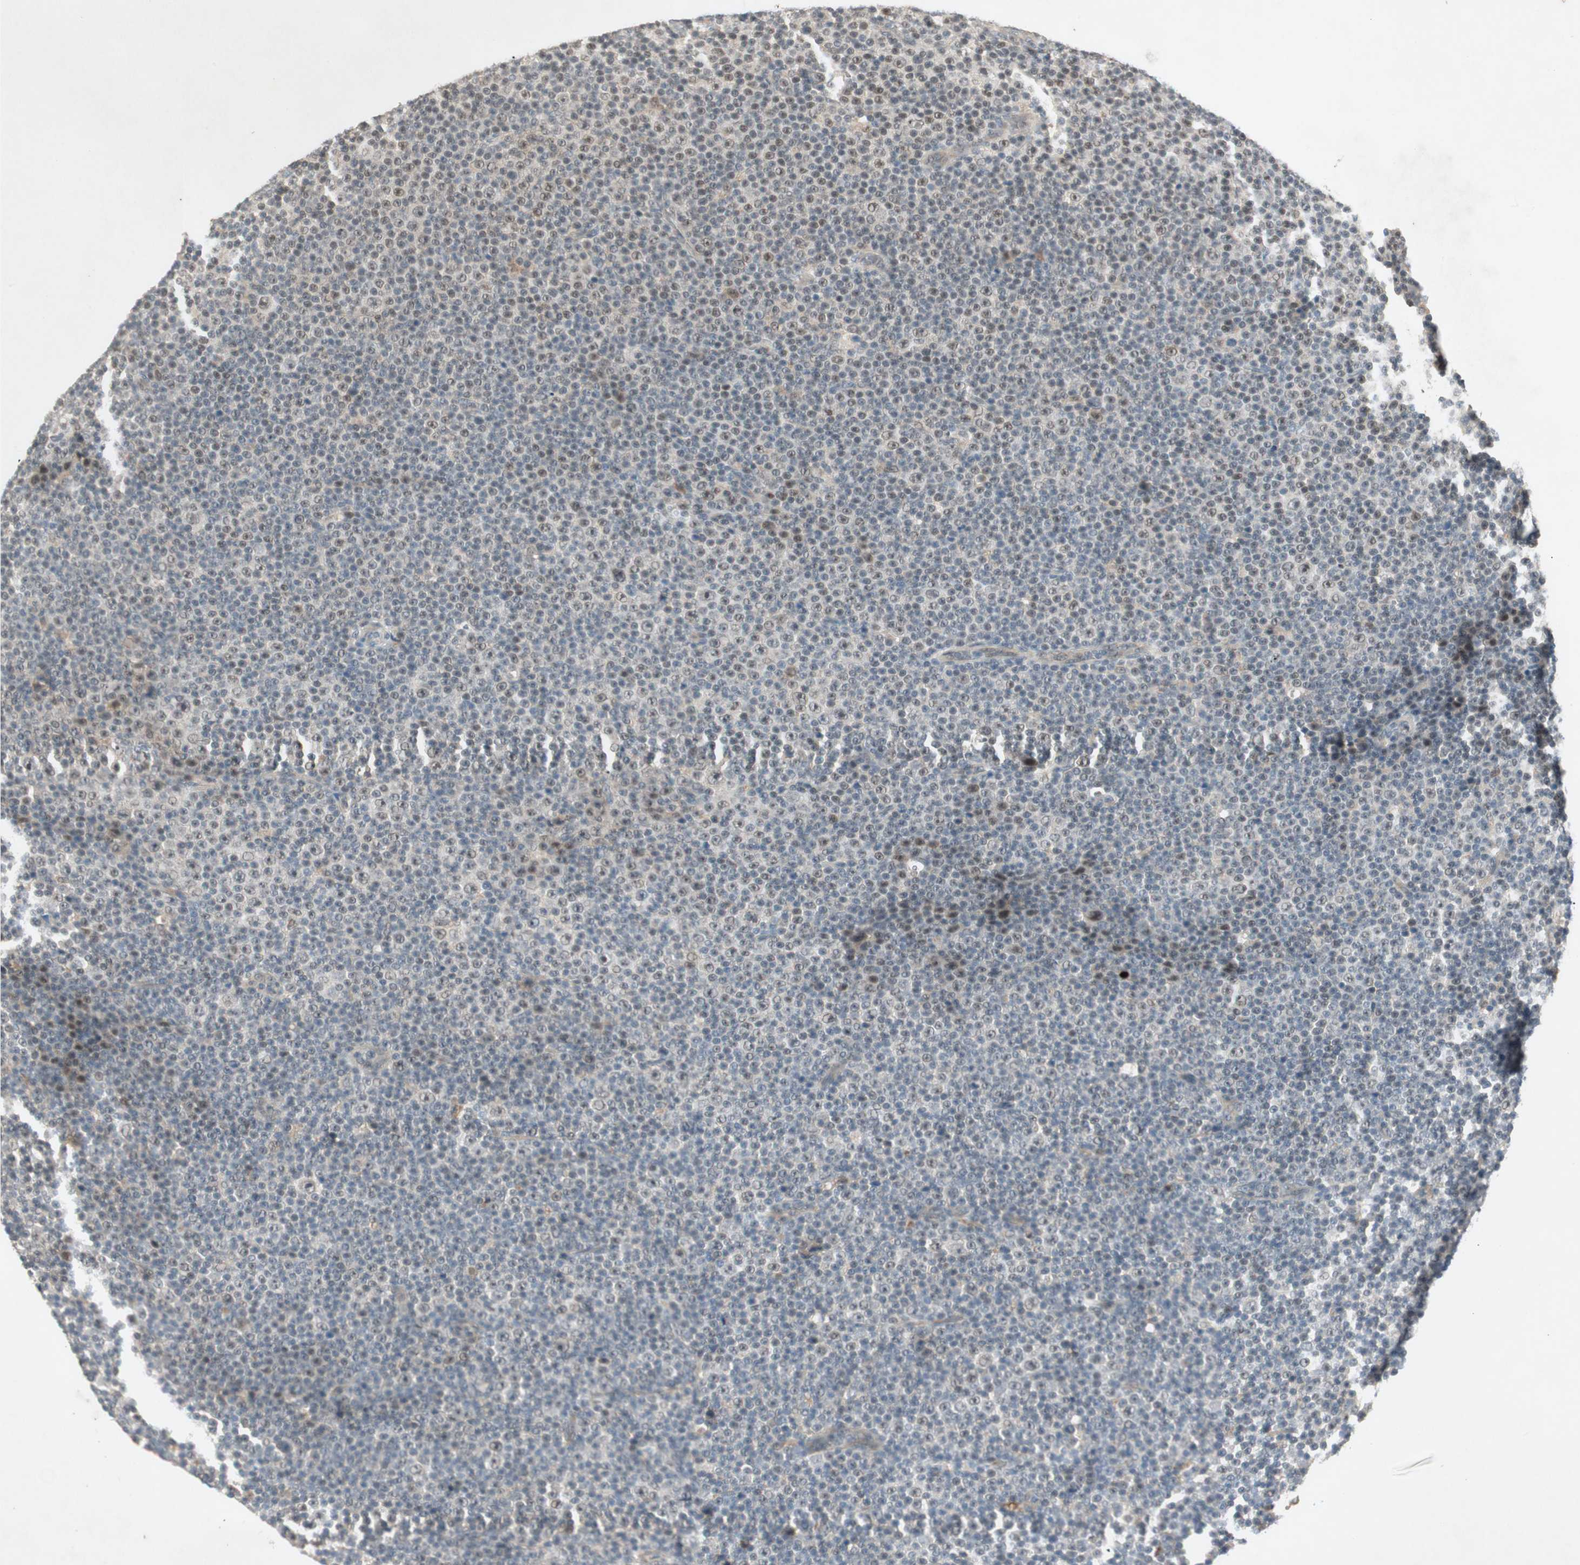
{"staining": {"intensity": "moderate", "quantity": "<25%", "location": "nuclear"}, "tissue": "lymphoma", "cell_type": "Tumor cells", "image_type": "cancer", "snomed": [{"axis": "morphology", "description": "Malignant lymphoma, non-Hodgkin's type, Low grade"}, {"axis": "topography", "description": "Lymph node"}], "caption": "Moderate nuclear staining for a protein is seen in about <25% of tumor cells of lymphoma using immunohistochemistry.", "gene": "RNGTT", "patient": {"sex": "female", "age": 67}}